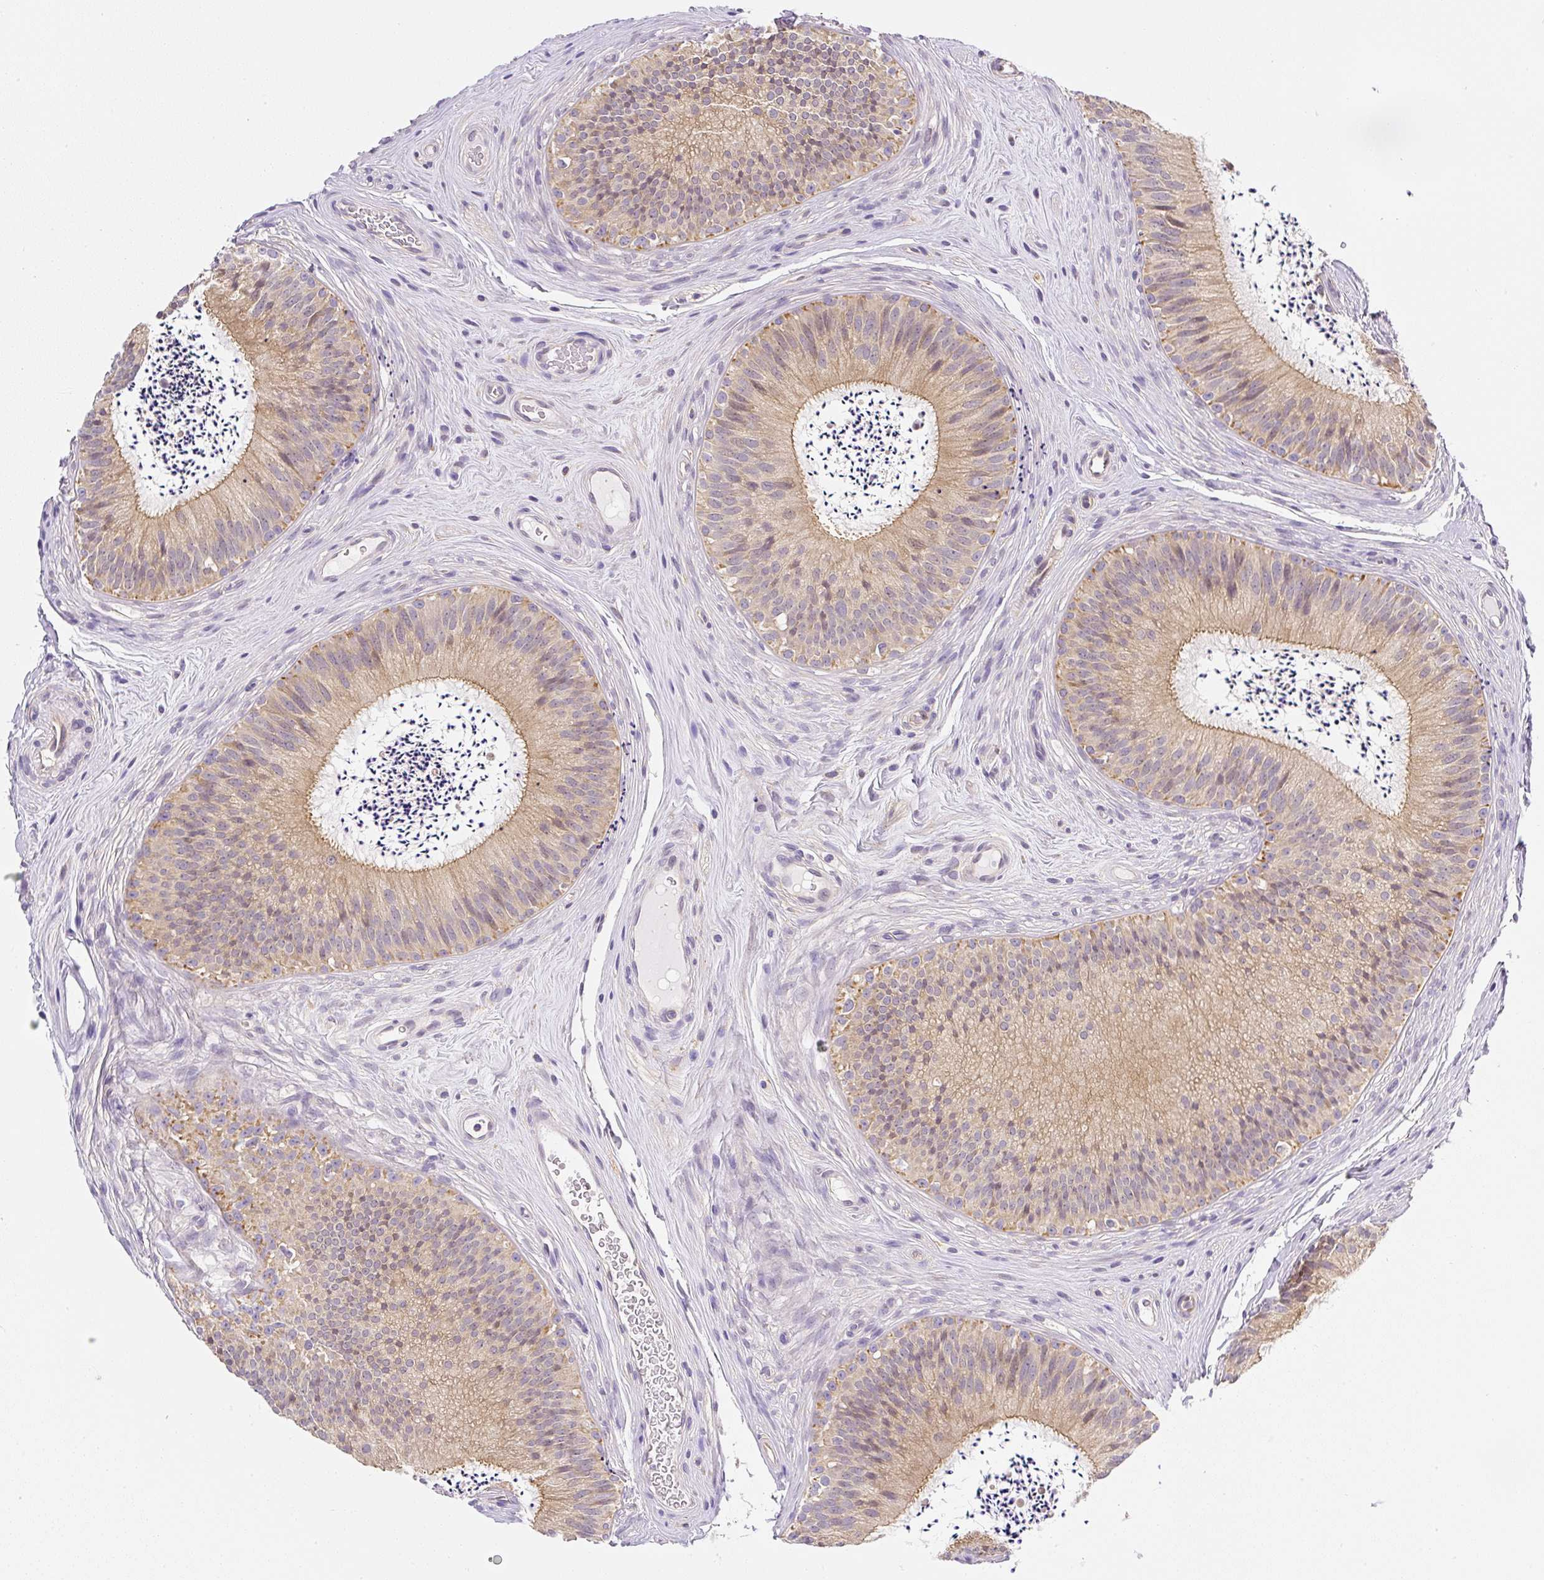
{"staining": {"intensity": "moderate", "quantity": "25%-75%", "location": "cytoplasmic/membranous"}, "tissue": "epididymis", "cell_type": "Glandular cells", "image_type": "normal", "snomed": [{"axis": "morphology", "description": "Normal tissue, NOS"}, {"axis": "topography", "description": "Epididymis"}], "caption": "About 25%-75% of glandular cells in benign epididymis exhibit moderate cytoplasmic/membranous protein positivity as visualized by brown immunohistochemical staining.", "gene": "PLA2G4A", "patient": {"sex": "male", "age": 24}}